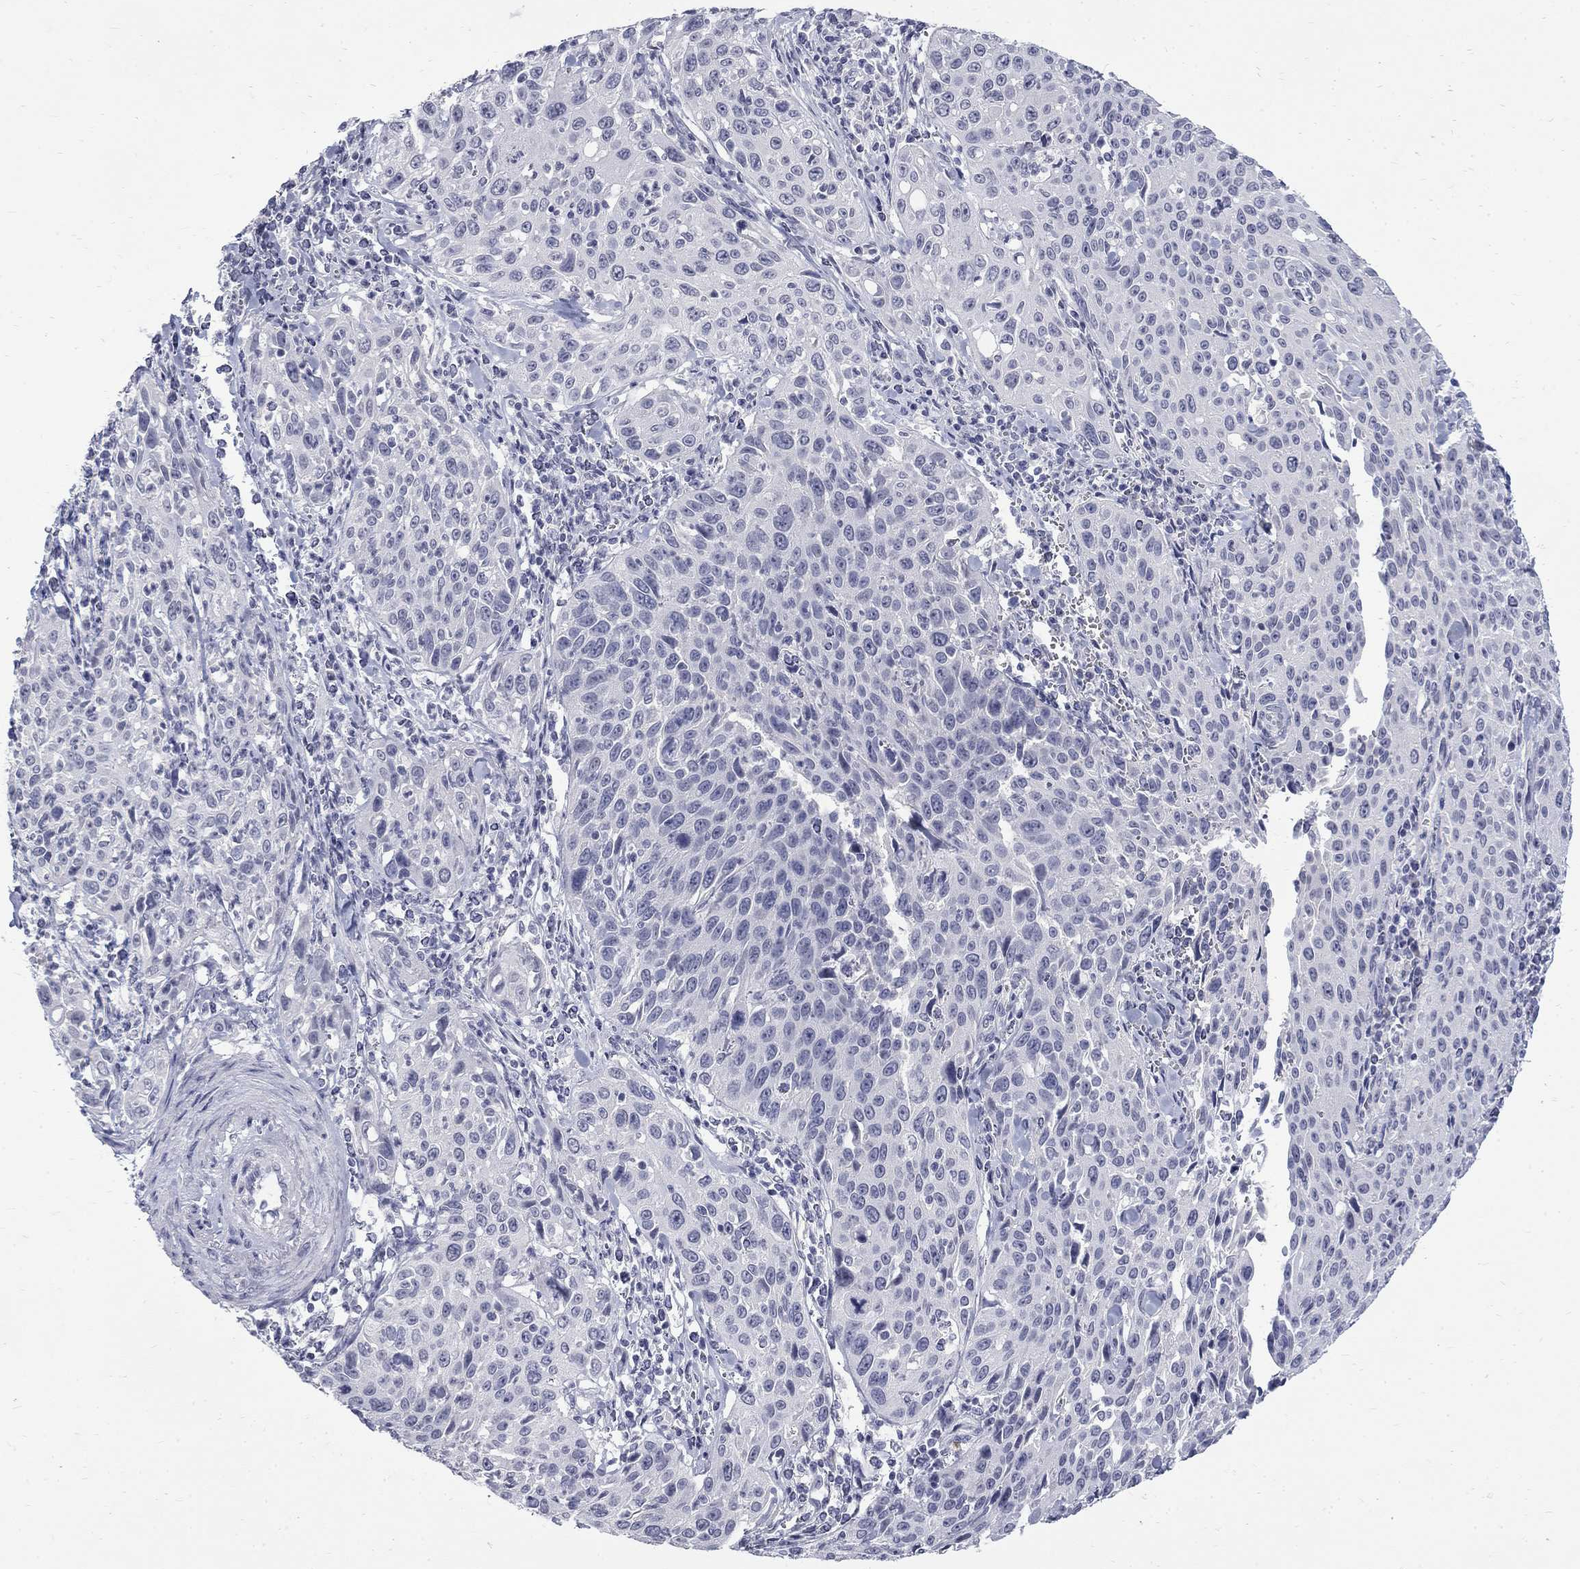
{"staining": {"intensity": "negative", "quantity": "none", "location": "none"}, "tissue": "cervical cancer", "cell_type": "Tumor cells", "image_type": "cancer", "snomed": [{"axis": "morphology", "description": "Squamous cell carcinoma, NOS"}, {"axis": "topography", "description": "Cervix"}], "caption": "Immunohistochemical staining of human squamous cell carcinoma (cervical) shows no significant staining in tumor cells.", "gene": "CTNND2", "patient": {"sex": "female", "age": 26}}